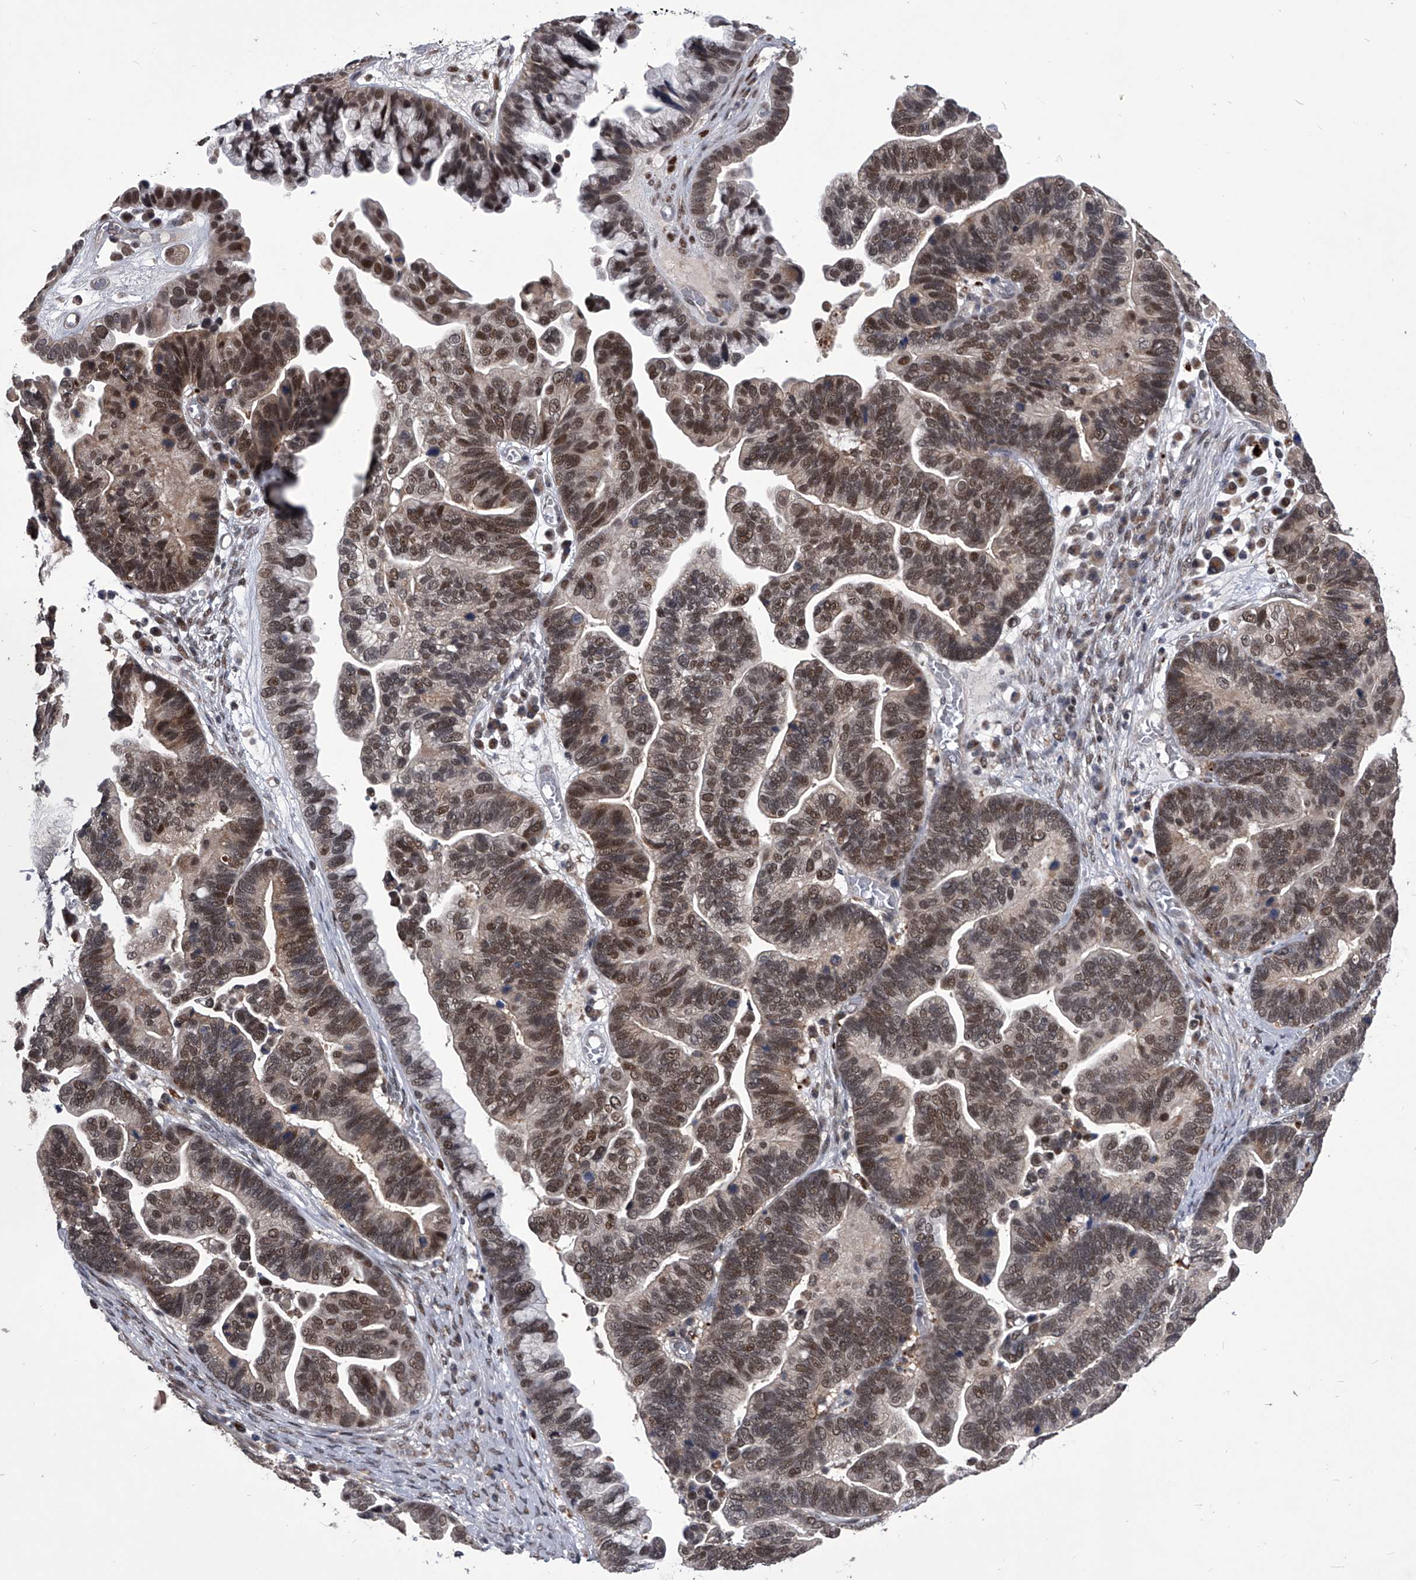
{"staining": {"intensity": "moderate", "quantity": ">75%", "location": "nuclear"}, "tissue": "ovarian cancer", "cell_type": "Tumor cells", "image_type": "cancer", "snomed": [{"axis": "morphology", "description": "Cystadenocarcinoma, serous, NOS"}, {"axis": "topography", "description": "Ovary"}], "caption": "A medium amount of moderate nuclear expression is present in approximately >75% of tumor cells in ovarian serous cystadenocarcinoma tissue.", "gene": "CMTR1", "patient": {"sex": "female", "age": 56}}